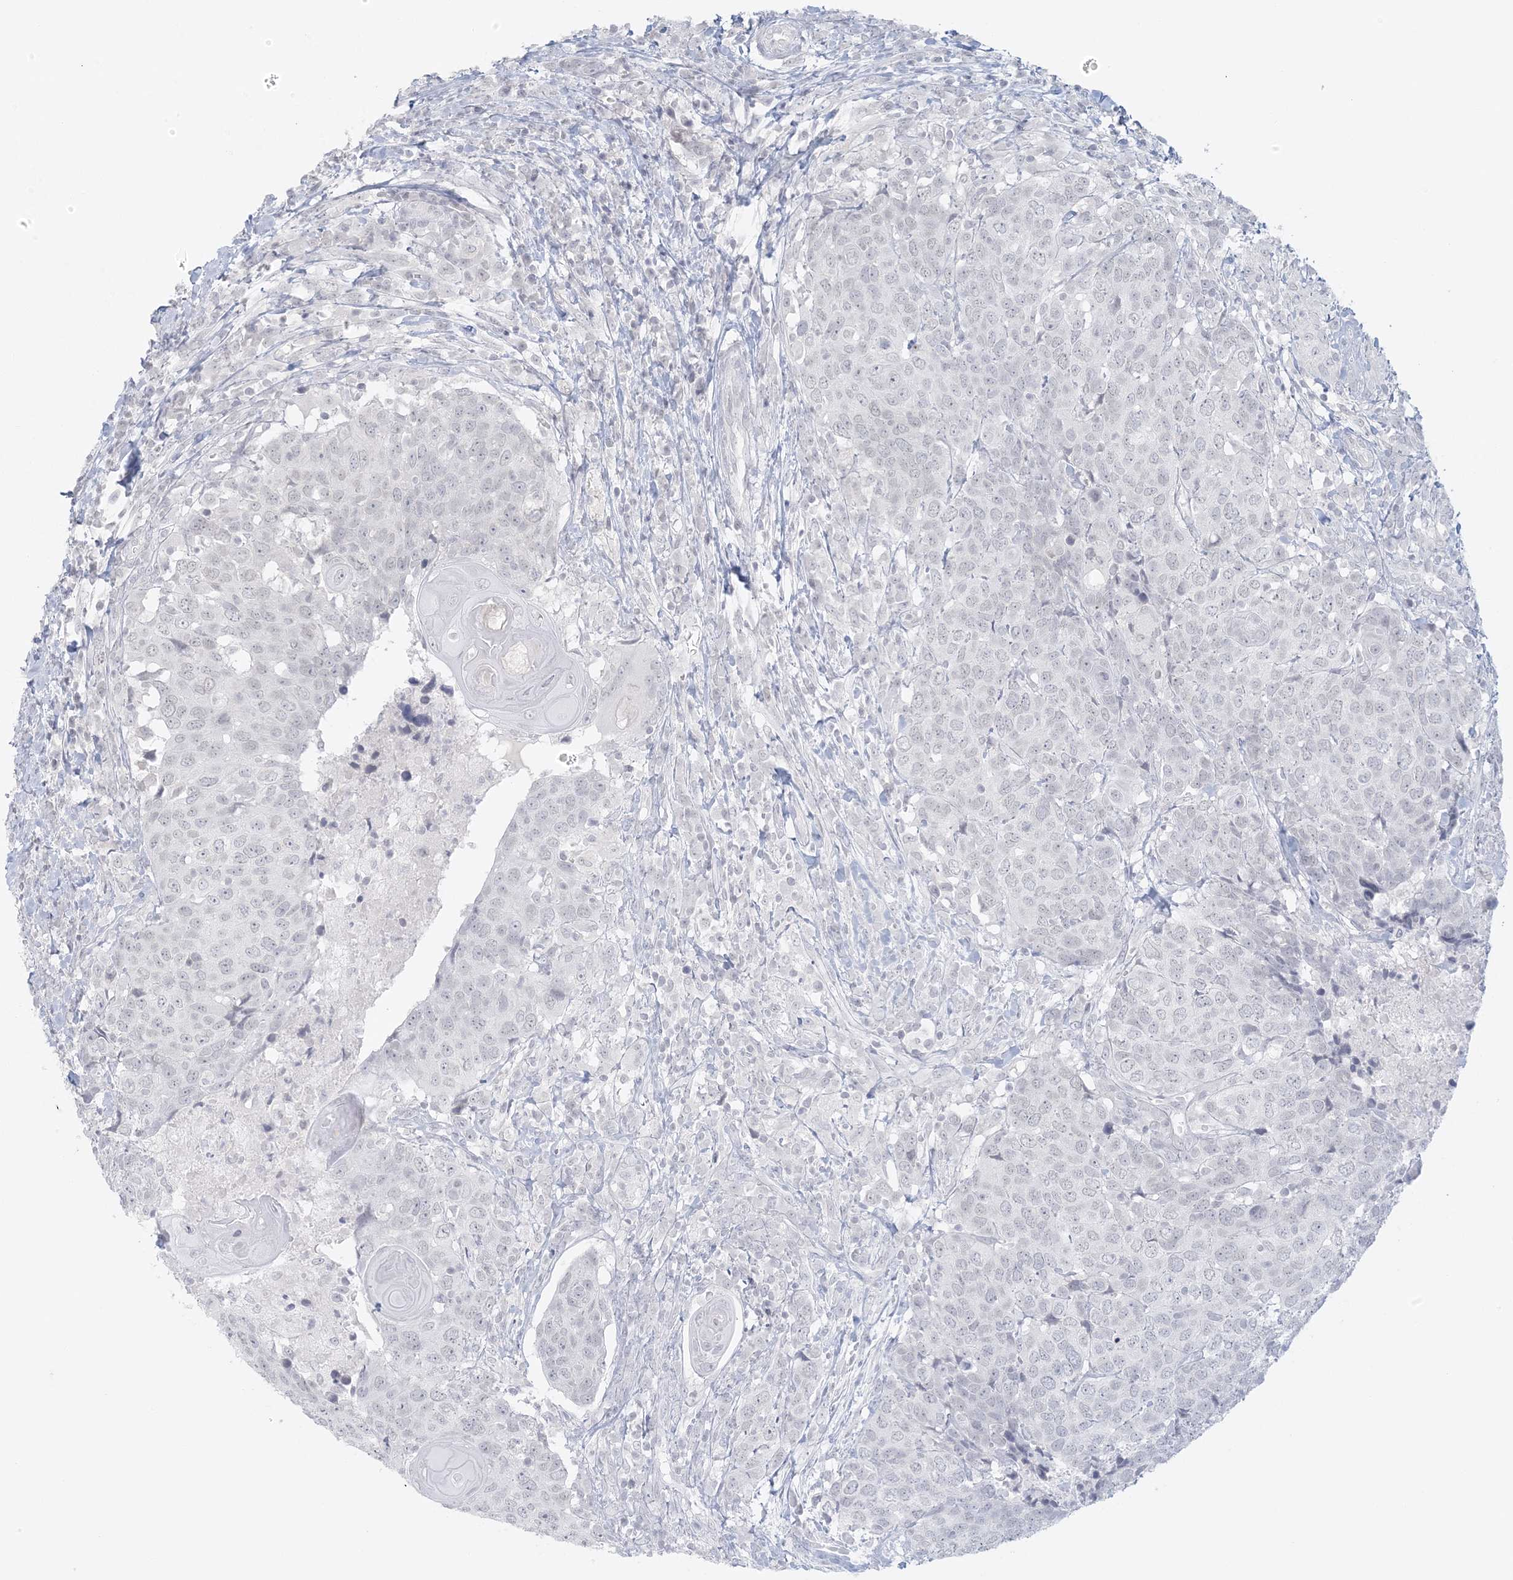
{"staining": {"intensity": "negative", "quantity": "none", "location": "none"}, "tissue": "head and neck cancer", "cell_type": "Tumor cells", "image_type": "cancer", "snomed": [{"axis": "morphology", "description": "Squamous cell carcinoma, NOS"}, {"axis": "topography", "description": "Head-Neck"}], "caption": "A high-resolution photomicrograph shows immunohistochemistry (IHC) staining of head and neck cancer (squamous cell carcinoma), which demonstrates no significant expression in tumor cells.", "gene": "LIPT1", "patient": {"sex": "male", "age": 66}}